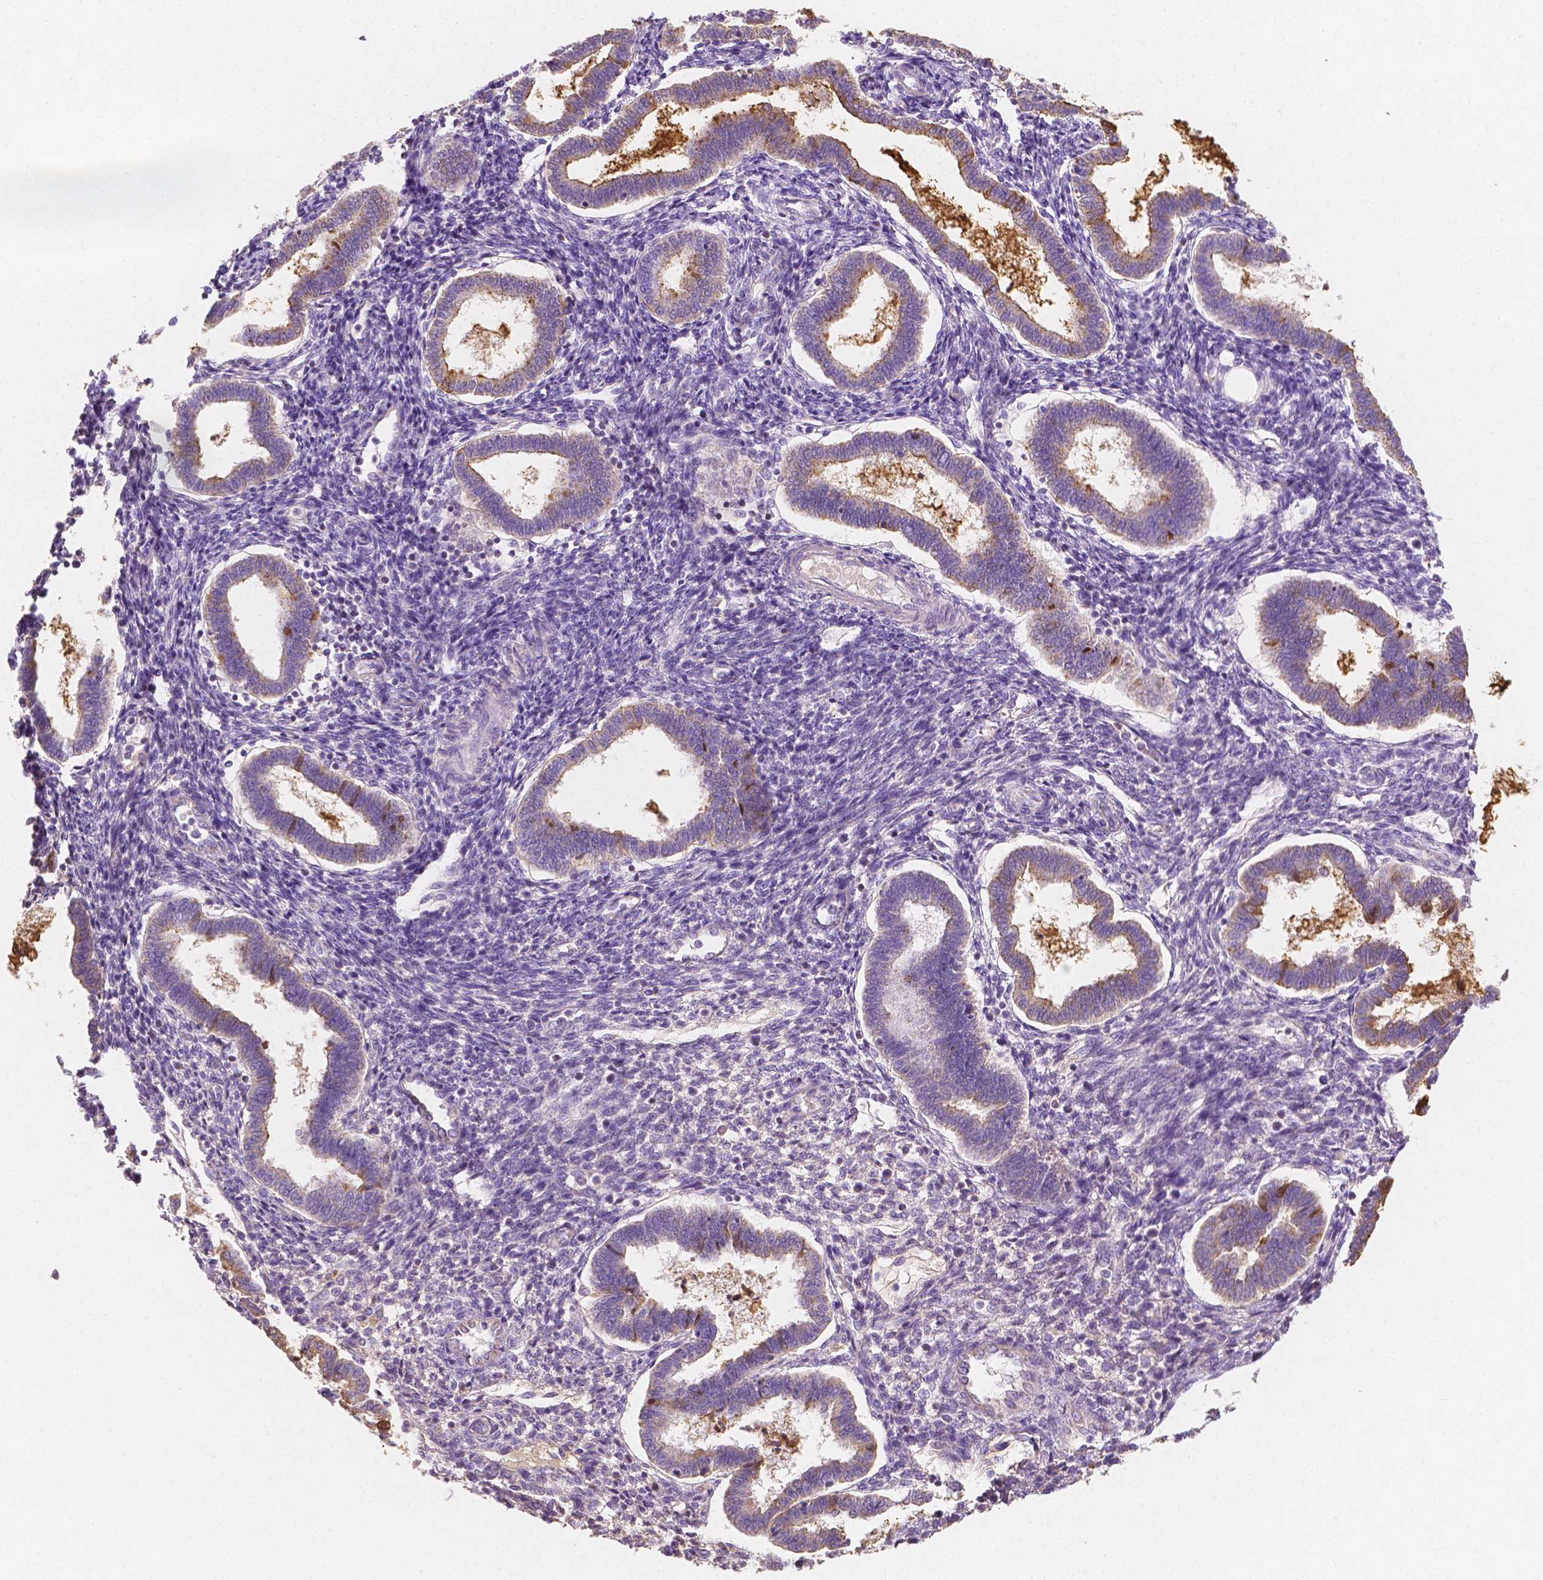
{"staining": {"intensity": "negative", "quantity": "none", "location": "none"}, "tissue": "endometrium", "cell_type": "Cells in endometrial stroma", "image_type": "normal", "snomed": [{"axis": "morphology", "description": "Normal tissue, NOS"}, {"axis": "topography", "description": "Endometrium"}], "caption": "The image exhibits no significant positivity in cells in endometrial stroma of endometrium.", "gene": "TMEM130", "patient": {"sex": "female", "age": 24}}